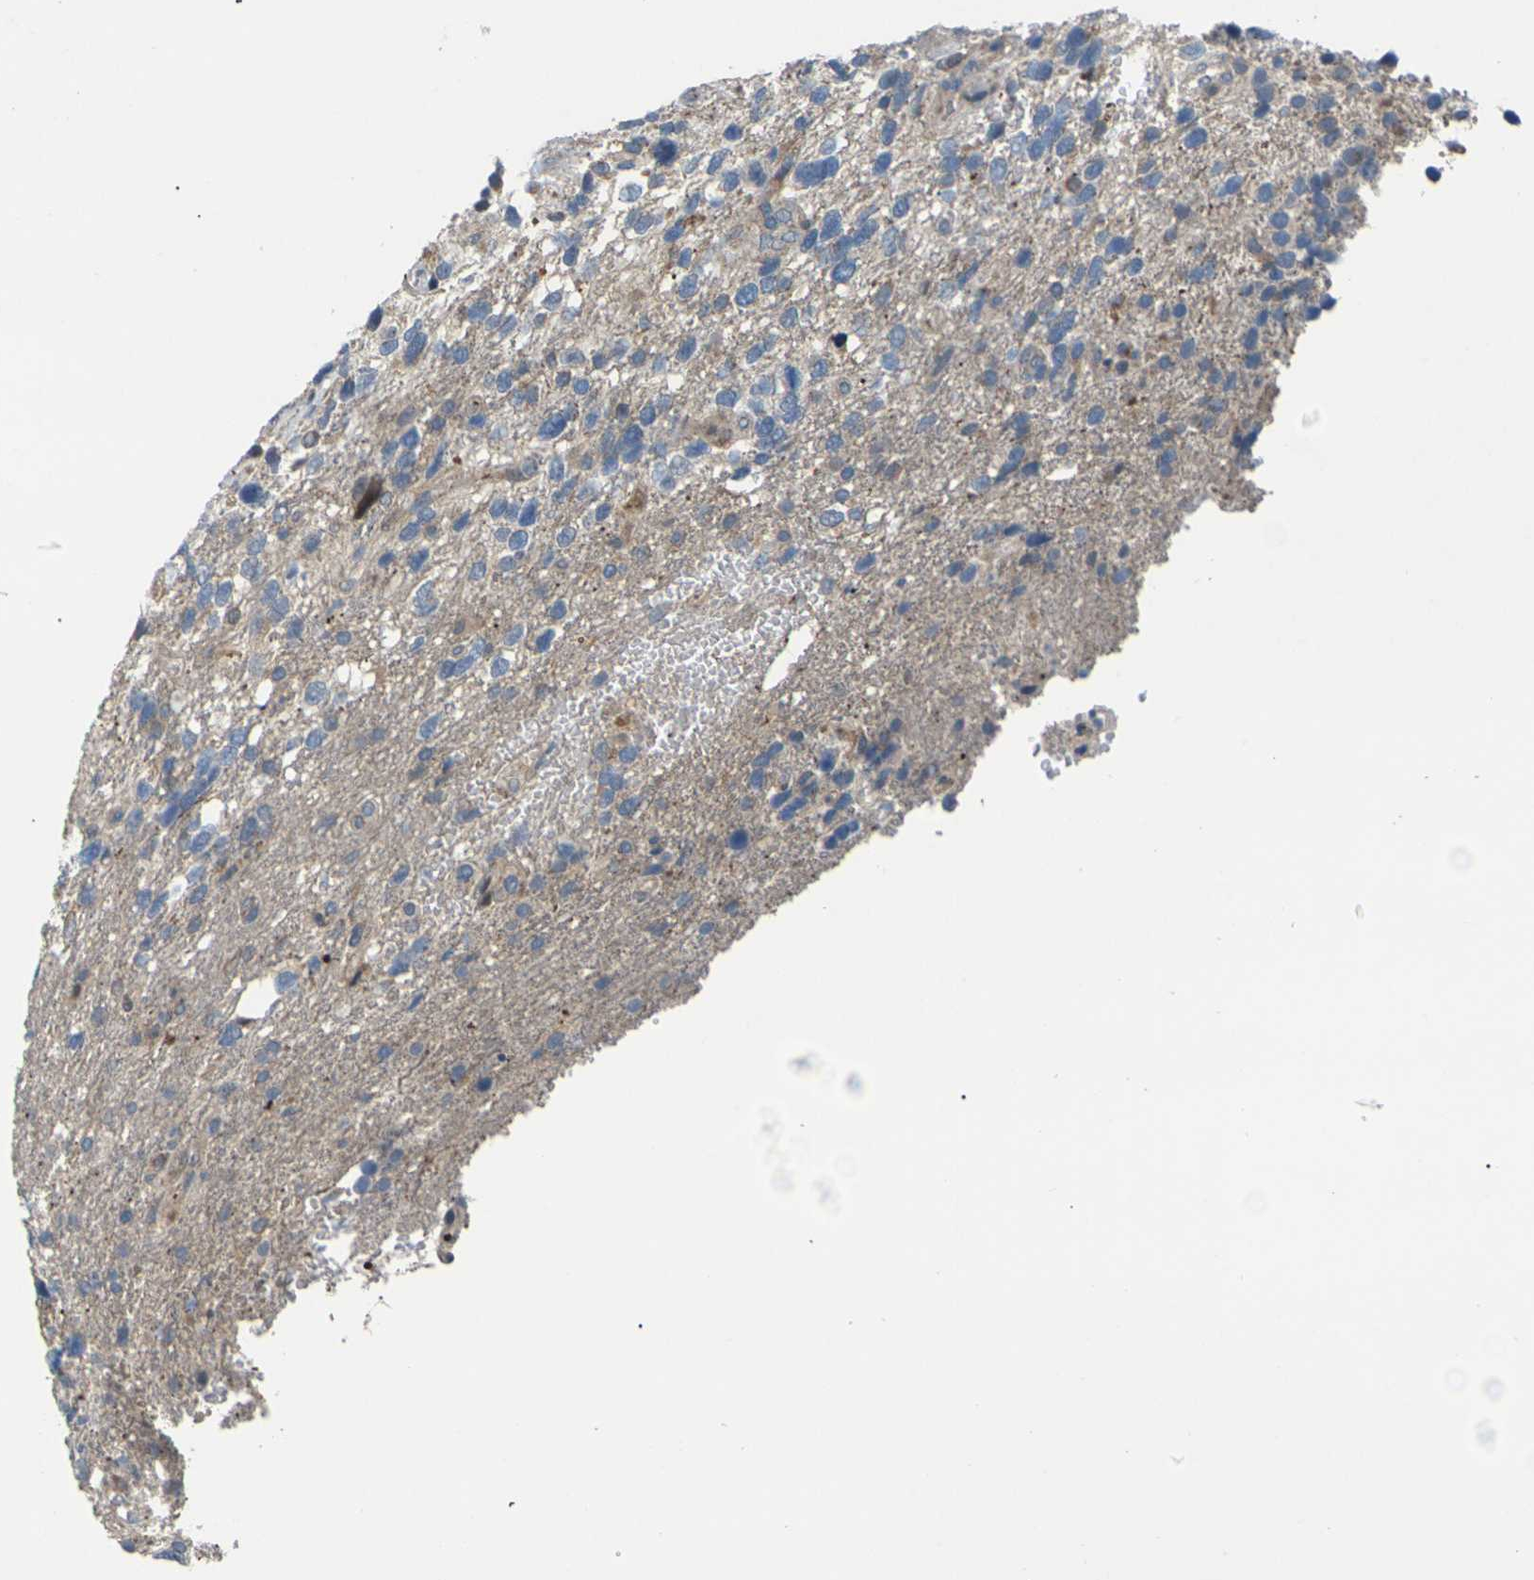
{"staining": {"intensity": "weak", "quantity": "<25%", "location": "cytoplasmic/membranous"}, "tissue": "glioma", "cell_type": "Tumor cells", "image_type": "cancer", "snomed": [{"axis": "morphology", "description": "Glioma, malignant, High grade"}, {"axis": "topography", "description": "Brain"}], "caption": "This photomicrograph is of glioma stained with IHC to label a protein in brown with the nuclei are counter-stained blue. There is no staining in tumor cells.", "gene": "RPS6KA3", "patient": {"sex": "female", "age": 58}}